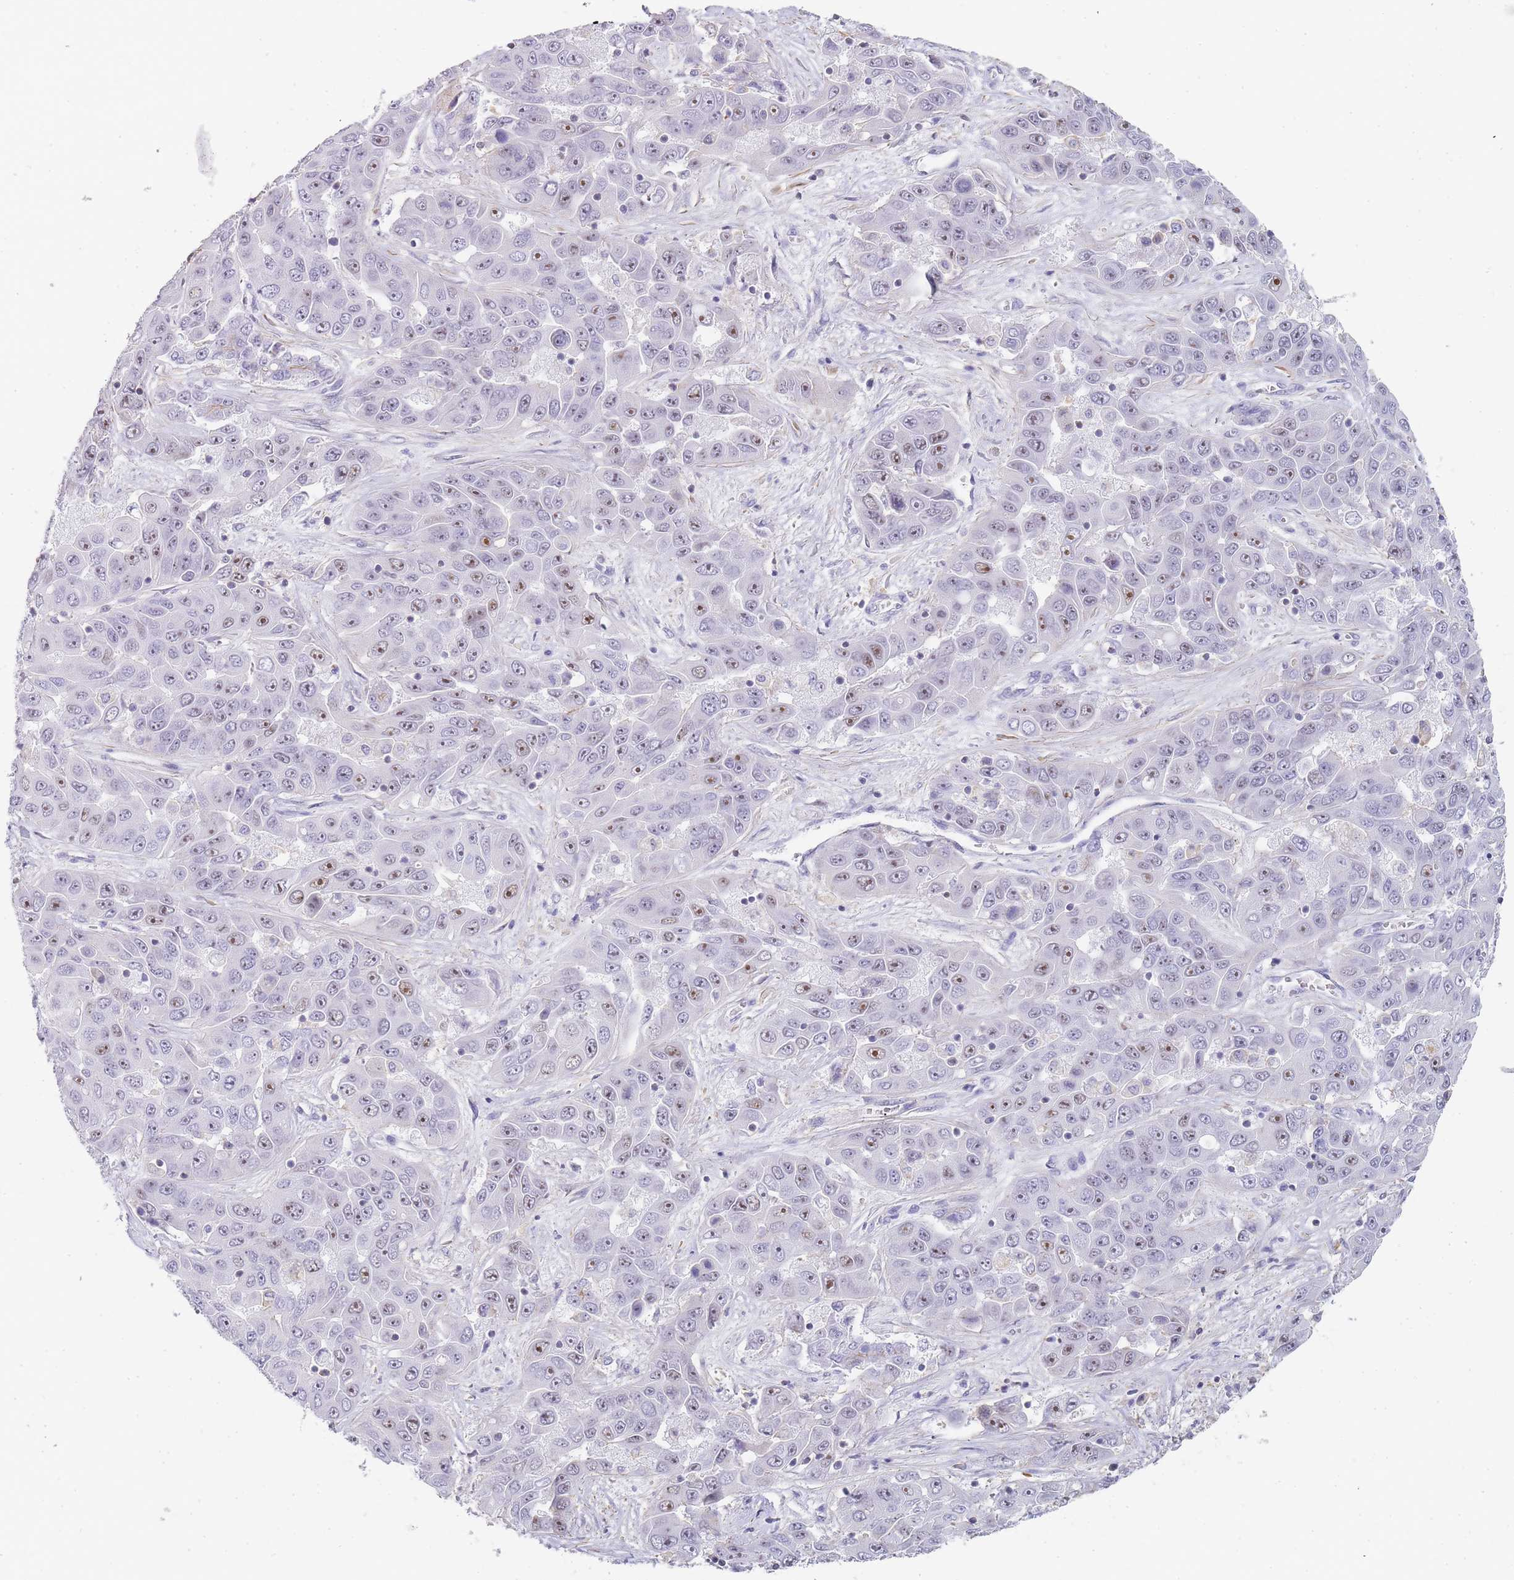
{"staining": {"intensity": "moderate", "quantity": ">75%", "location": "nuclear"}, "tissue": "liver cancer", "cell_type": "Tumor cells", "image_type": "cancer", "snomed": [{"axis": "morphology", "description": "Cholangiocarcinoma"}, {"axis": "topography", "description": "Liver"}], "caption": "The photomicrograph reveals a brown stain indicating the presence of a protein in the nuclear of tumor cells in liver cholangiocarcinoma.", "gene": "NOP14", "patient": {"sex": "female", "age": 52}}